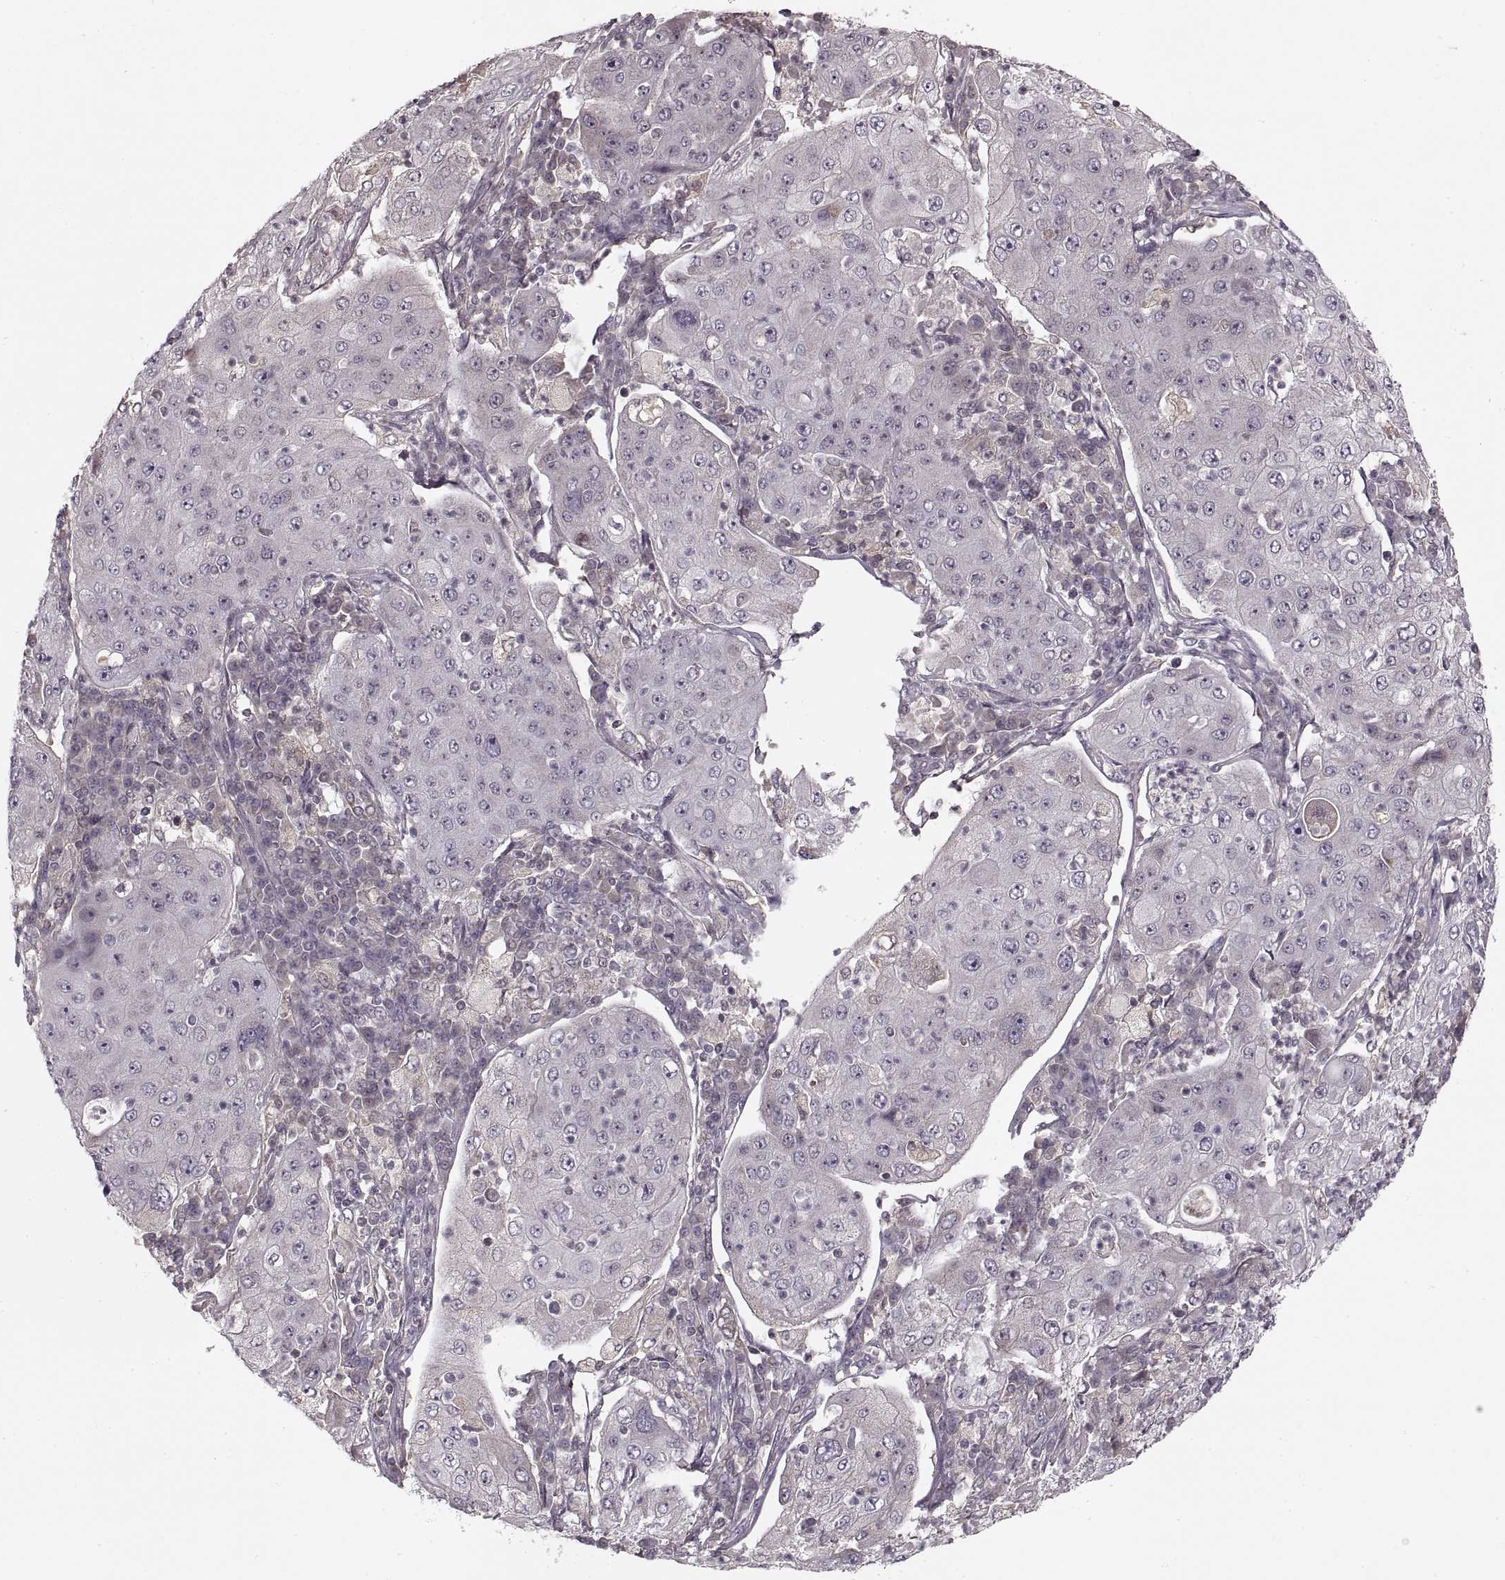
{"staining": {"intensity": "negative", "quantity": "none", "location": "none"}, "tissue": "lung cancer", "cell_type": "Tumor cells", "image_type": "cancer", "snomed": [{"axis": "morphology", "description": "Squamous cell carcinoma, NOS"}, {"axis": "topography", "description": "Lung"}], "caption": "Immunohistochemistry of lung cancer reveals no staining in tumor cells.", "gene": "ASIC3", "patient": {"sex": "female", "age": 59}}